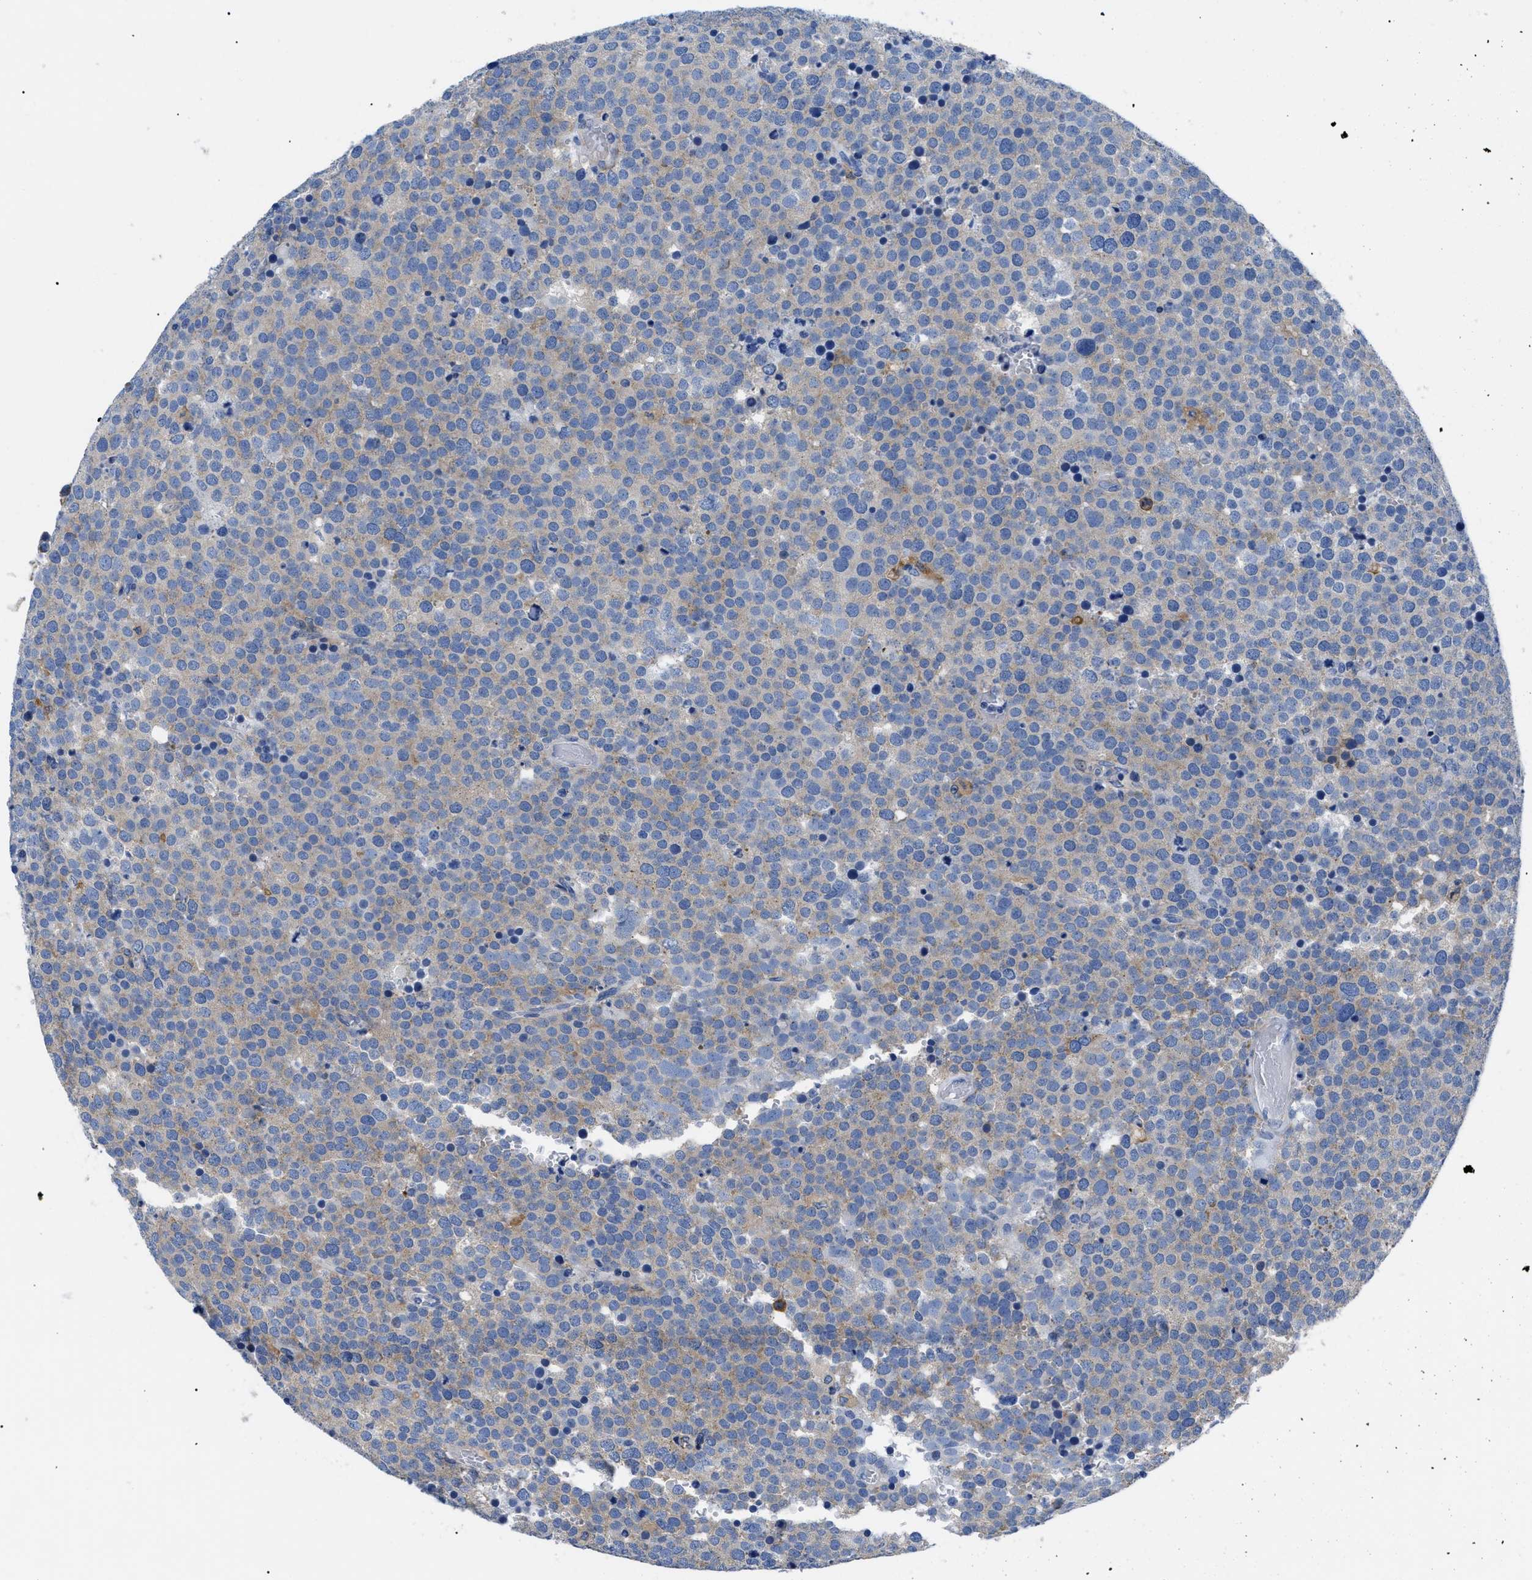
{"staining": {"intensity": "moderate", "quantity": ">75%", "location": "cytoplasmic/membranous"}, "tissue": "testis cancer", "cell_type": "Tumor cells", "image_type": "cancer", "snomed": [{"axis": "morphology", "description": "Normal tissue, NOS"}, {"axis": "morphology", "description": "Seminoma, NOS"}, {"axis": "topography", "description": "Testis"}], "caption": "Immunohistochemical staining of human testis seminoma shows moderate cytoplasmic/membranous protein expression in about >75% of tumor cells. (brown staining indicates protein expression, while blue staining denotes nuclei).", "gene": "HLA-DPA1", "patient": {"sex": "male", "age": 71}}